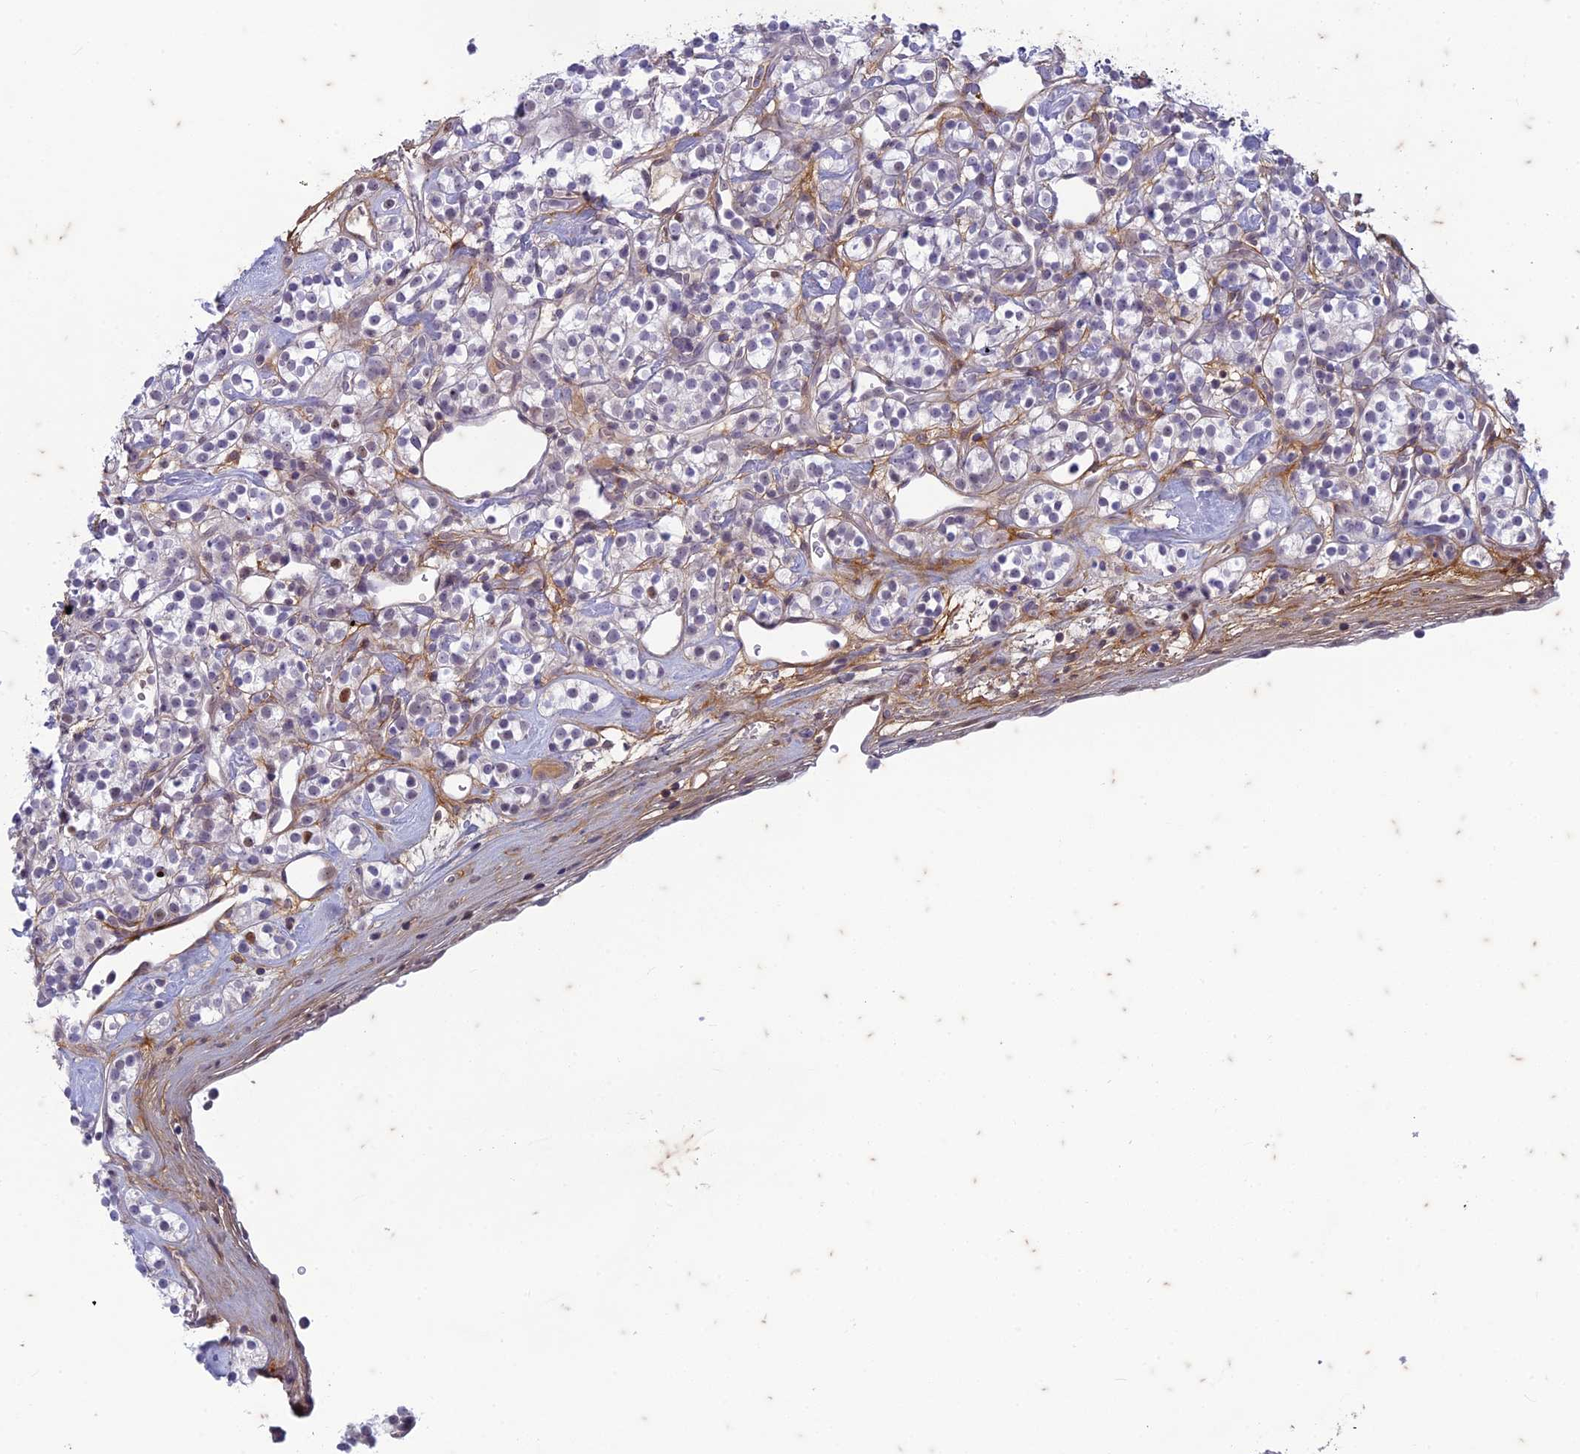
{"staining": {"intensity": "moderate", "quantity": "<25%", "location": "nuclear"}, "tissue": "renal cancer", "cell_type": "Tumor cells", "image_type": "cancer", "snomed": [{"axis": "morphology", "description": "Adenocarcinoma, NOS"}, {"axis": "topography", "description": "Kidney"}], "caption": "Tumor cells display low levels of moderate nuclear staining in about <25% of cells in renal adenocarcinoma.", "gene": "PABPN1L", "patient": {"sex": "male", "age": 77}}